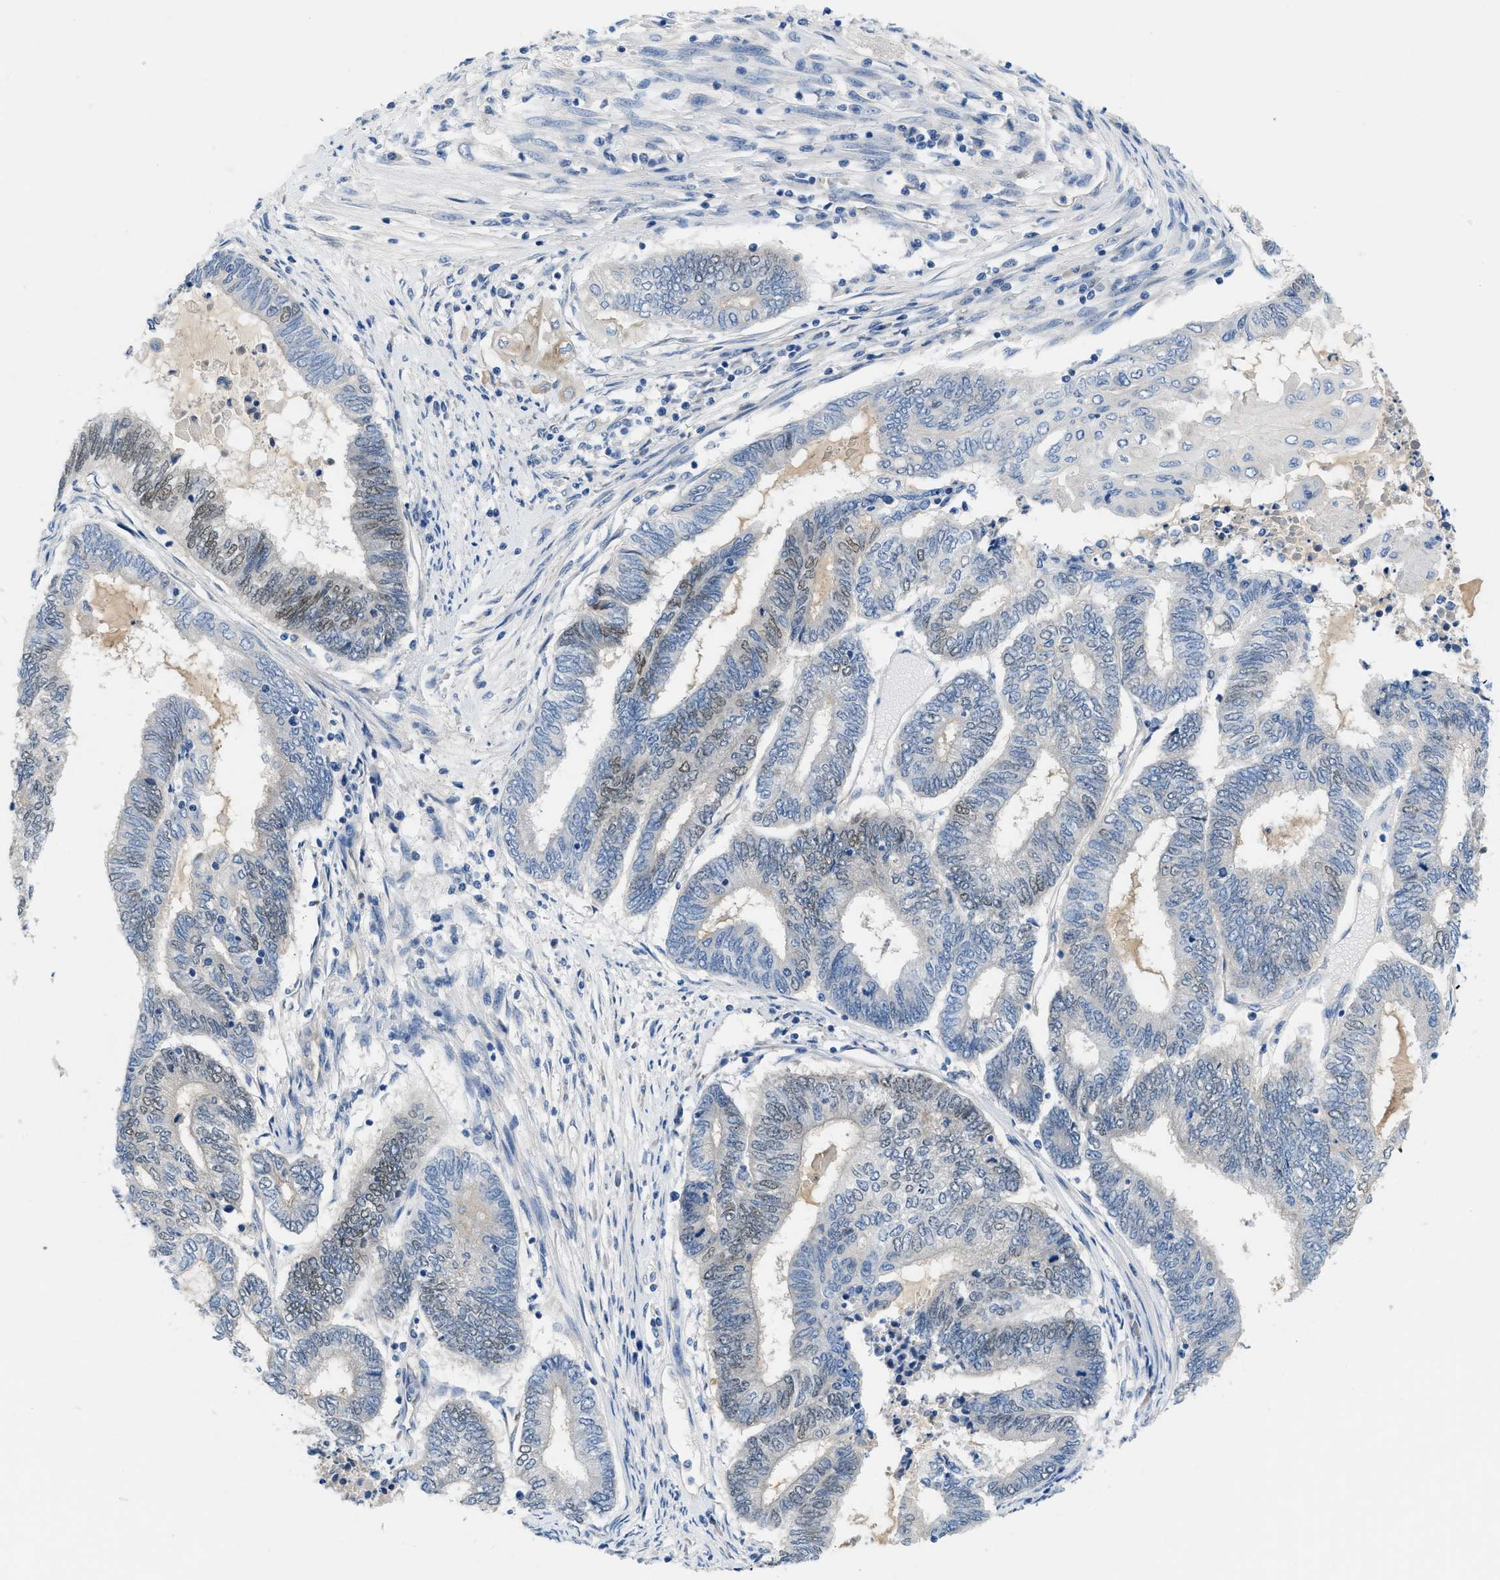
{"staining": {"intensity": "moderate", "quantity": "<25%", "location": "nuclear"}, "tissue": "endometrial cancer", "cell_type": "Tumor cells", "image_type": "cancer", "snomed": [{"axis": "morphology", "description": "Adenocarcinoma, NOS"}, {"axis": "topography", "description": "Uterus"}, {"axis": "topography", "description": "Endometrium"}], "caption": "This micrograph displays endometrial cancer stained with IHC to label a protein in brown. The nuclear of tumor cells show moderate positivity for the protein. Nuclei are counter-stained blue.", "gene": "PGR", "patient": {"sex": "female", "age": 70}}